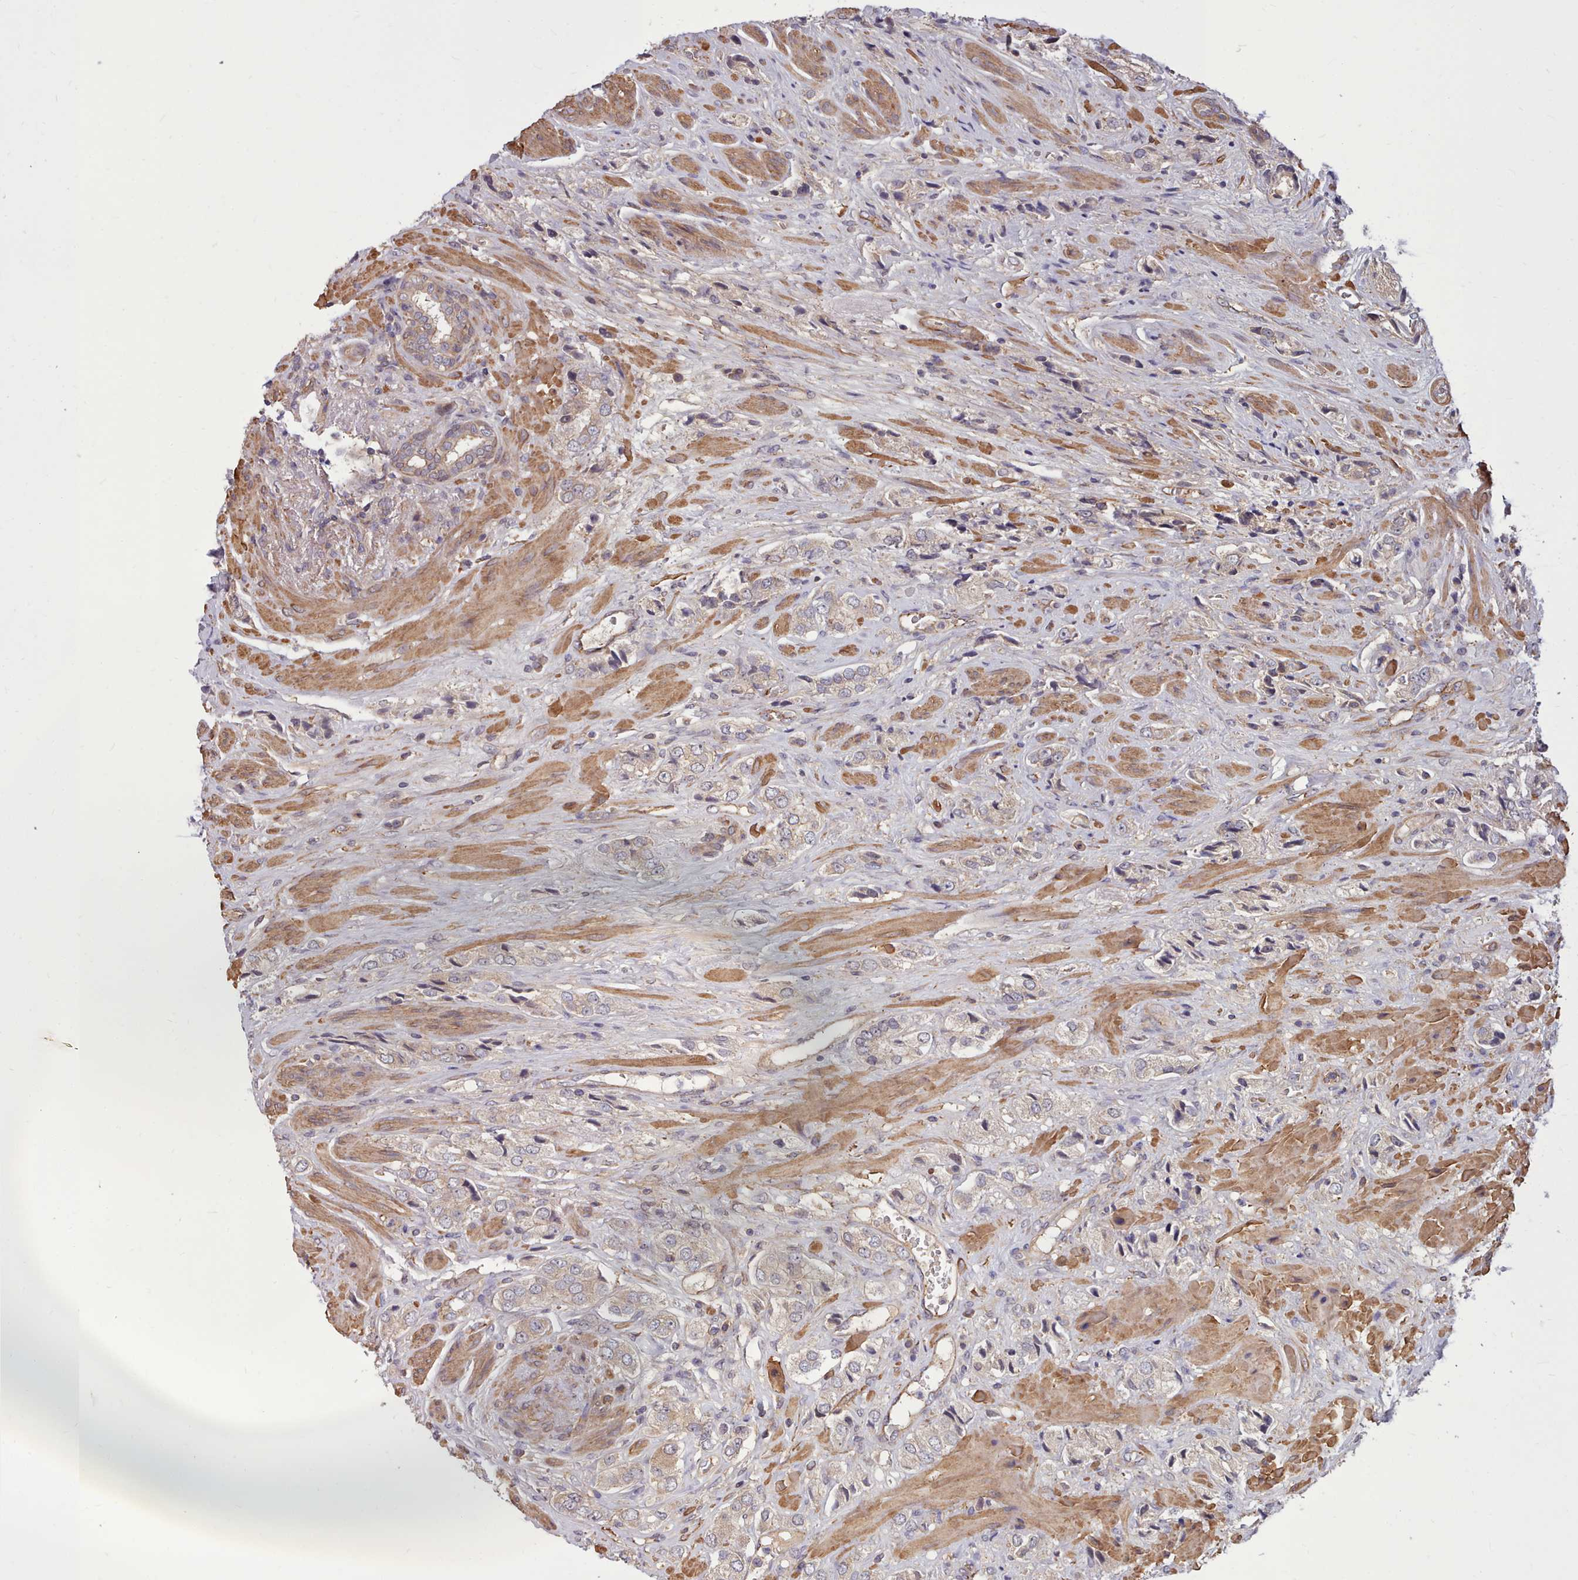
{"staining": {"intensity": "weak", "quantity": "<25%", "location": "cytoplasmic/membranous"}, "tissue": "prostate cancer", "cell_type": "Tumor cells", "image_type": "cancer", "snomed": [{"axis": "morphology", "description": "Adenocarcinoma, High grade"}, {"axis": "topography", "description": "Prostate and seminal vesicle, NOS"}], "caption": "This micrograph is of prostate adenocarcinoma (high-grade) stained with IHC to label a protein in brown with the nuclei are counter-stained blue. There is no positivity in tumor cells.", "gene": "STUB1", "patient": {"sex": "male", "age": 64}}